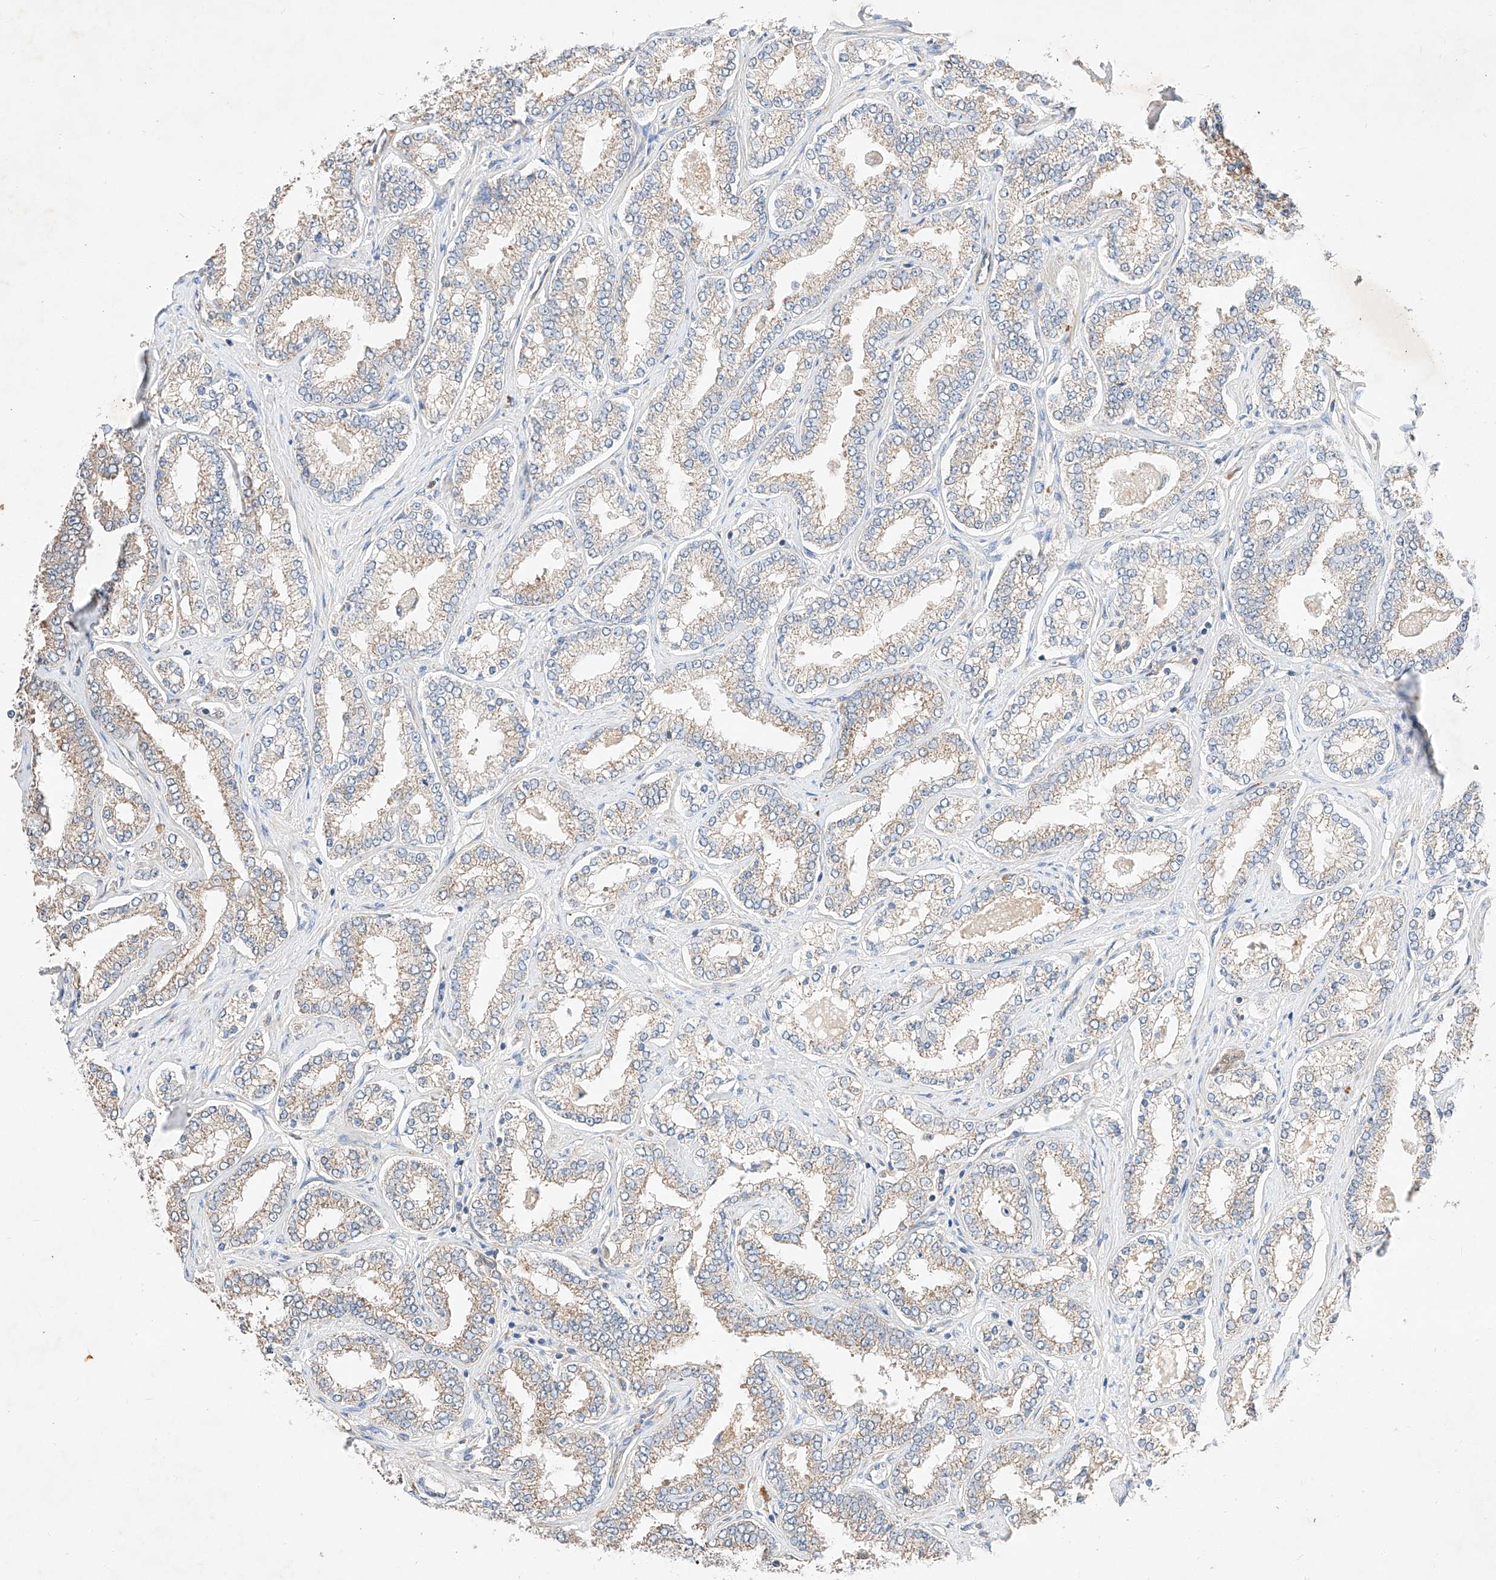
{"staining": {"intensity": "weak", "quantity": ">75%", "location": "cytoplasmic/membranous"}, "tissue": "prostate cancer", "cell_type": "Tumor cells", "image_type": "cancer", "snomed": [{"axis": "morphology", "description": "Normal tissue, NOS"}, {"axis": "morphology", "description": "Adenocarcinoma, High grade"}, {"axis": "topography", "description": "Prostate"}], "caption": "Immunohistochemistry micrograph of human prostate cancer stained for a protein (brown), which exhibits low levels of weak cytoplasmic/membranous staining in approximately >75% of tumor cells.", "gene": "C6orf118", "patient": {"sex": "male", "age": 83}}